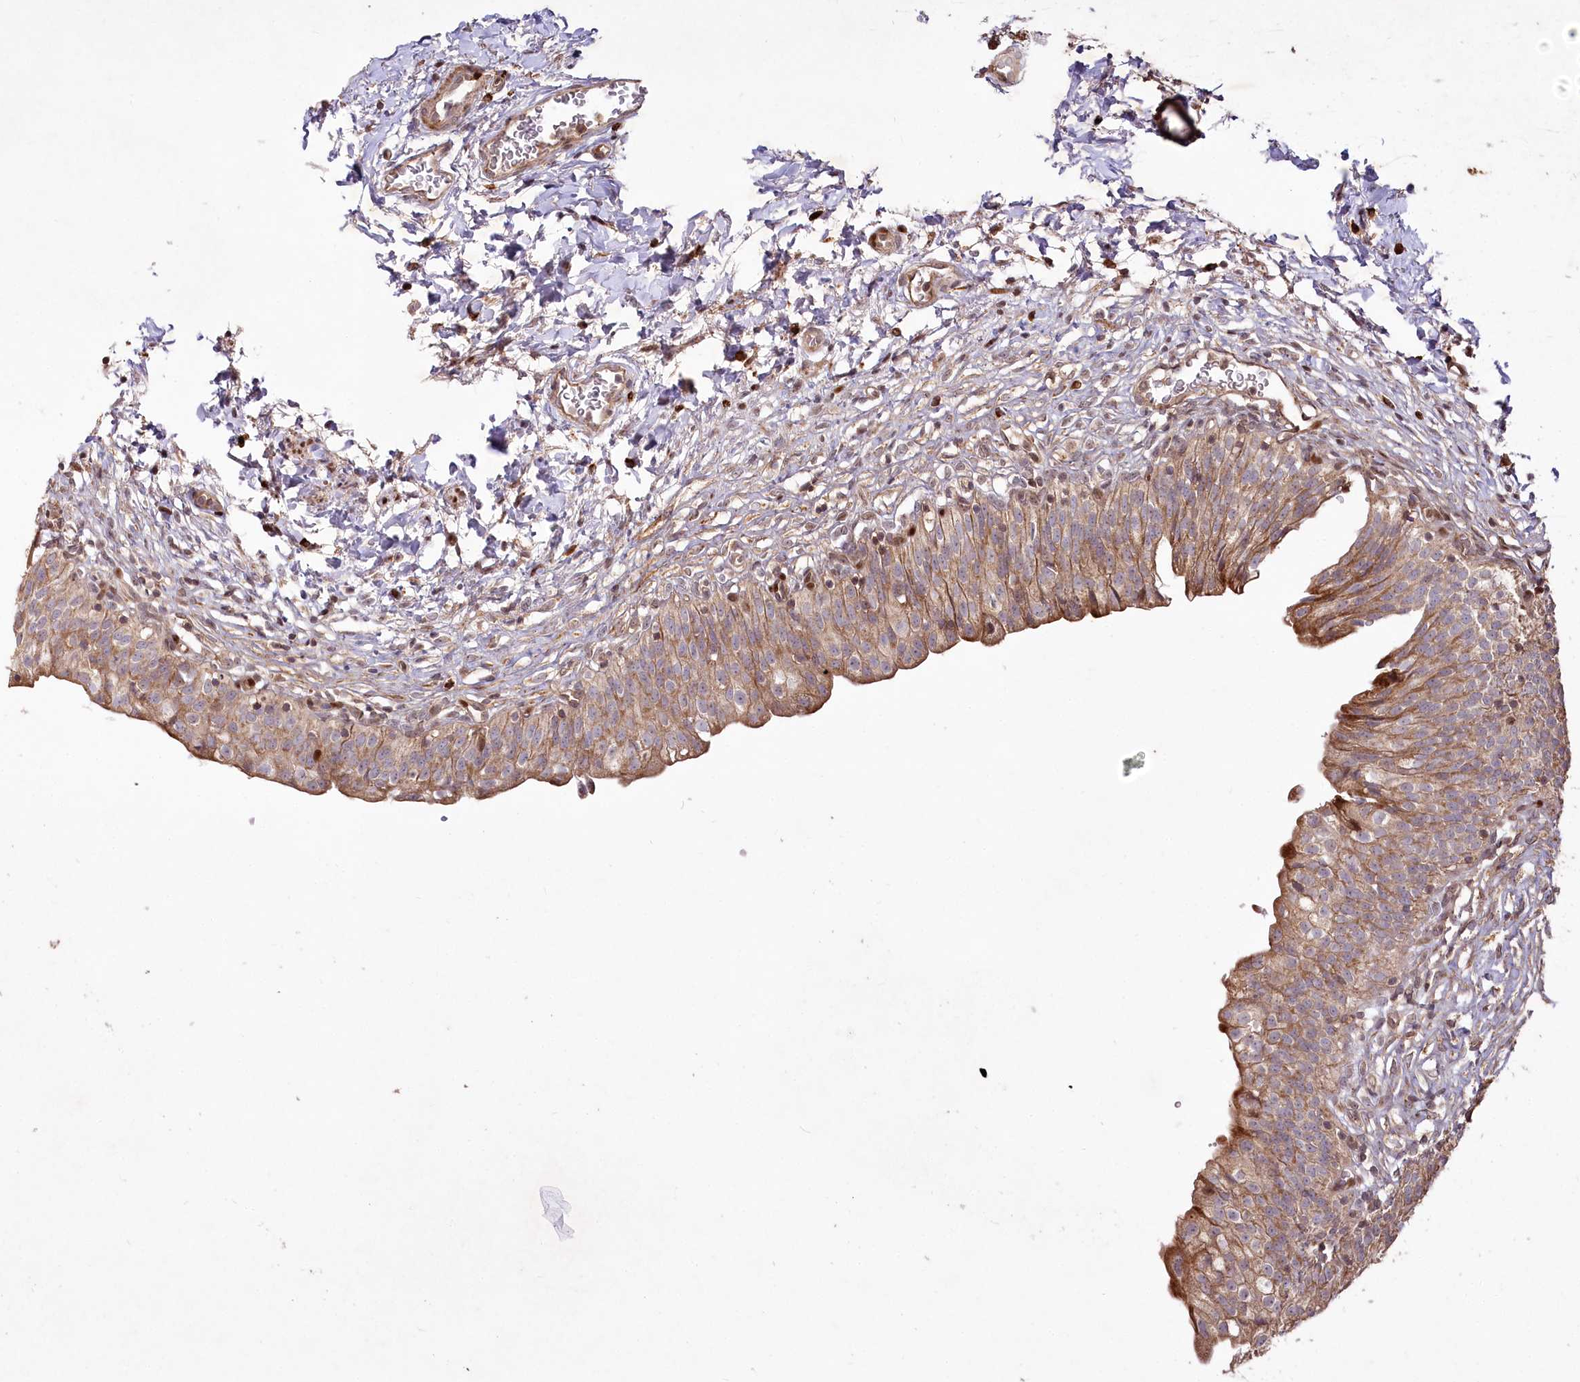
{"staining": {"intensity": "moderate", "quantity": ">75%", "location": "cytoplasmic/membranous"}, "tissue": "urinary bladder", "cell_type": "Urothelial cells", "image_type": "normal", "snomed": [{"axis": "morphology", "description": "Normal tissue, NOS"}, {"axis": "topography", "description": "Urinary bladder"}], "caption": "Human urinary bladder stained with a brown dye shows moderate cytoplasmic/membranous positive expression in about >75% of urothelial cells.", "gene": "PSTK", "patient": {"sex": "male", "age": 55}}